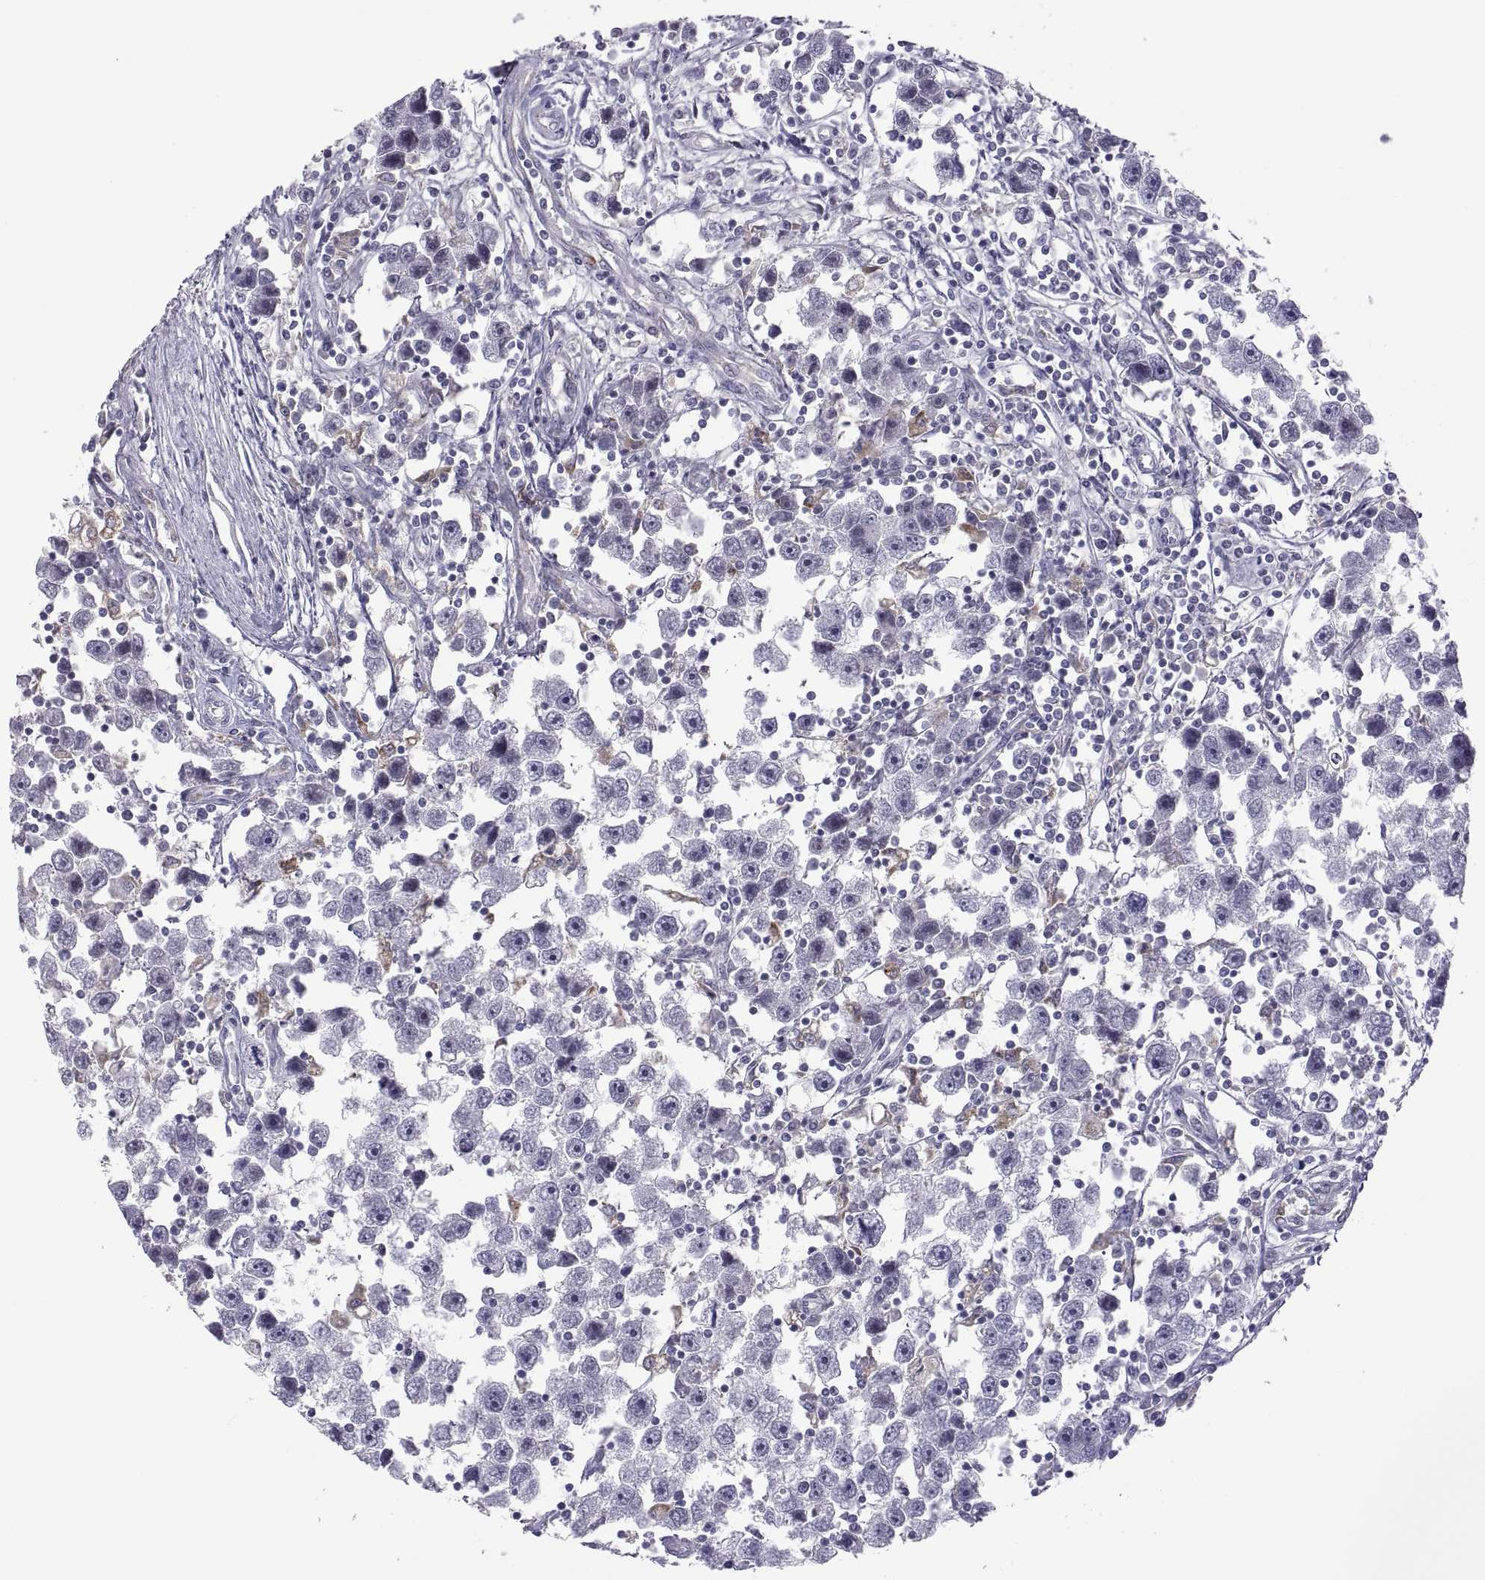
{"staining": {"intensity": "negative", "quantity": "none", "location": "none"}, "tissue": "testis cancer", "cell_type": "Tumor cells", "image_type": "cancer", "snomed": [{"axis": "morphology", "description": "Seminoma, NOS"}, {"axis": "topography", "description": "Testis"}], "caption": "Immunohistochemical staining of human testis cancer (seminoma) exhibits no significant positivity in tumor cells.", "gene": "RGS19", "patient": {"sex": "male", "age": 30}}